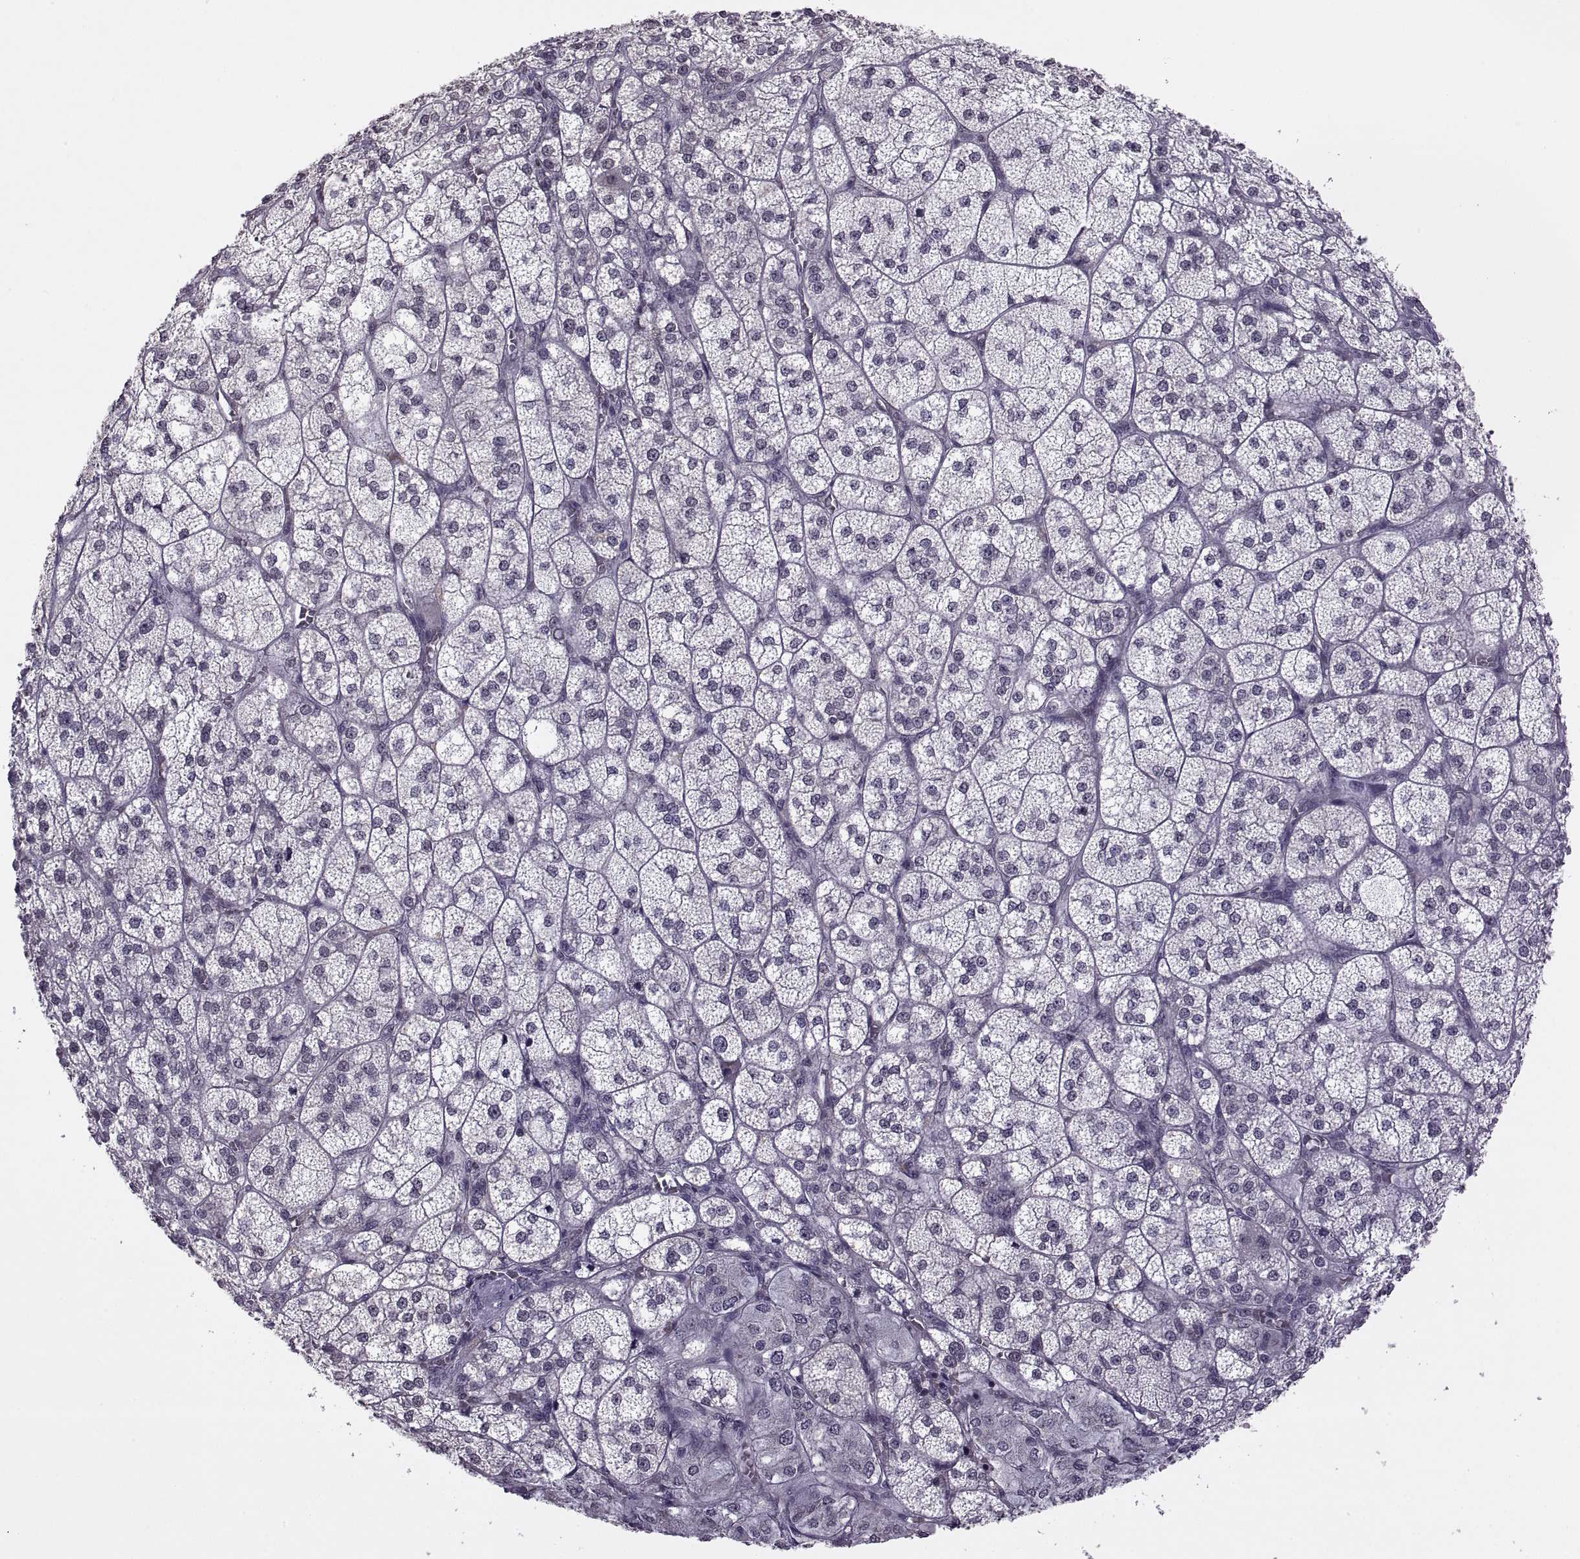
{"staining": {"intensity": "weak", "quantity": "<25%", "location": "nuclear"}, "tissue": "adrenal gland", "cell_type": "Glandular cells", "image_type": "normal", "snomed": [{"axis": "morphology", "description": "Normal tissue, NOS"}, {"axis": "topography", "description": "Adrenal gland"}], "caption": "Immunohistochemistry (IHC) photomicrograph of benign adrenal gland: human adrenal gland stained with DAB reveals no significant protein staining in glandular cells.", "gene": "INTS3", "patient": {"sex": "female", "age": 60}}